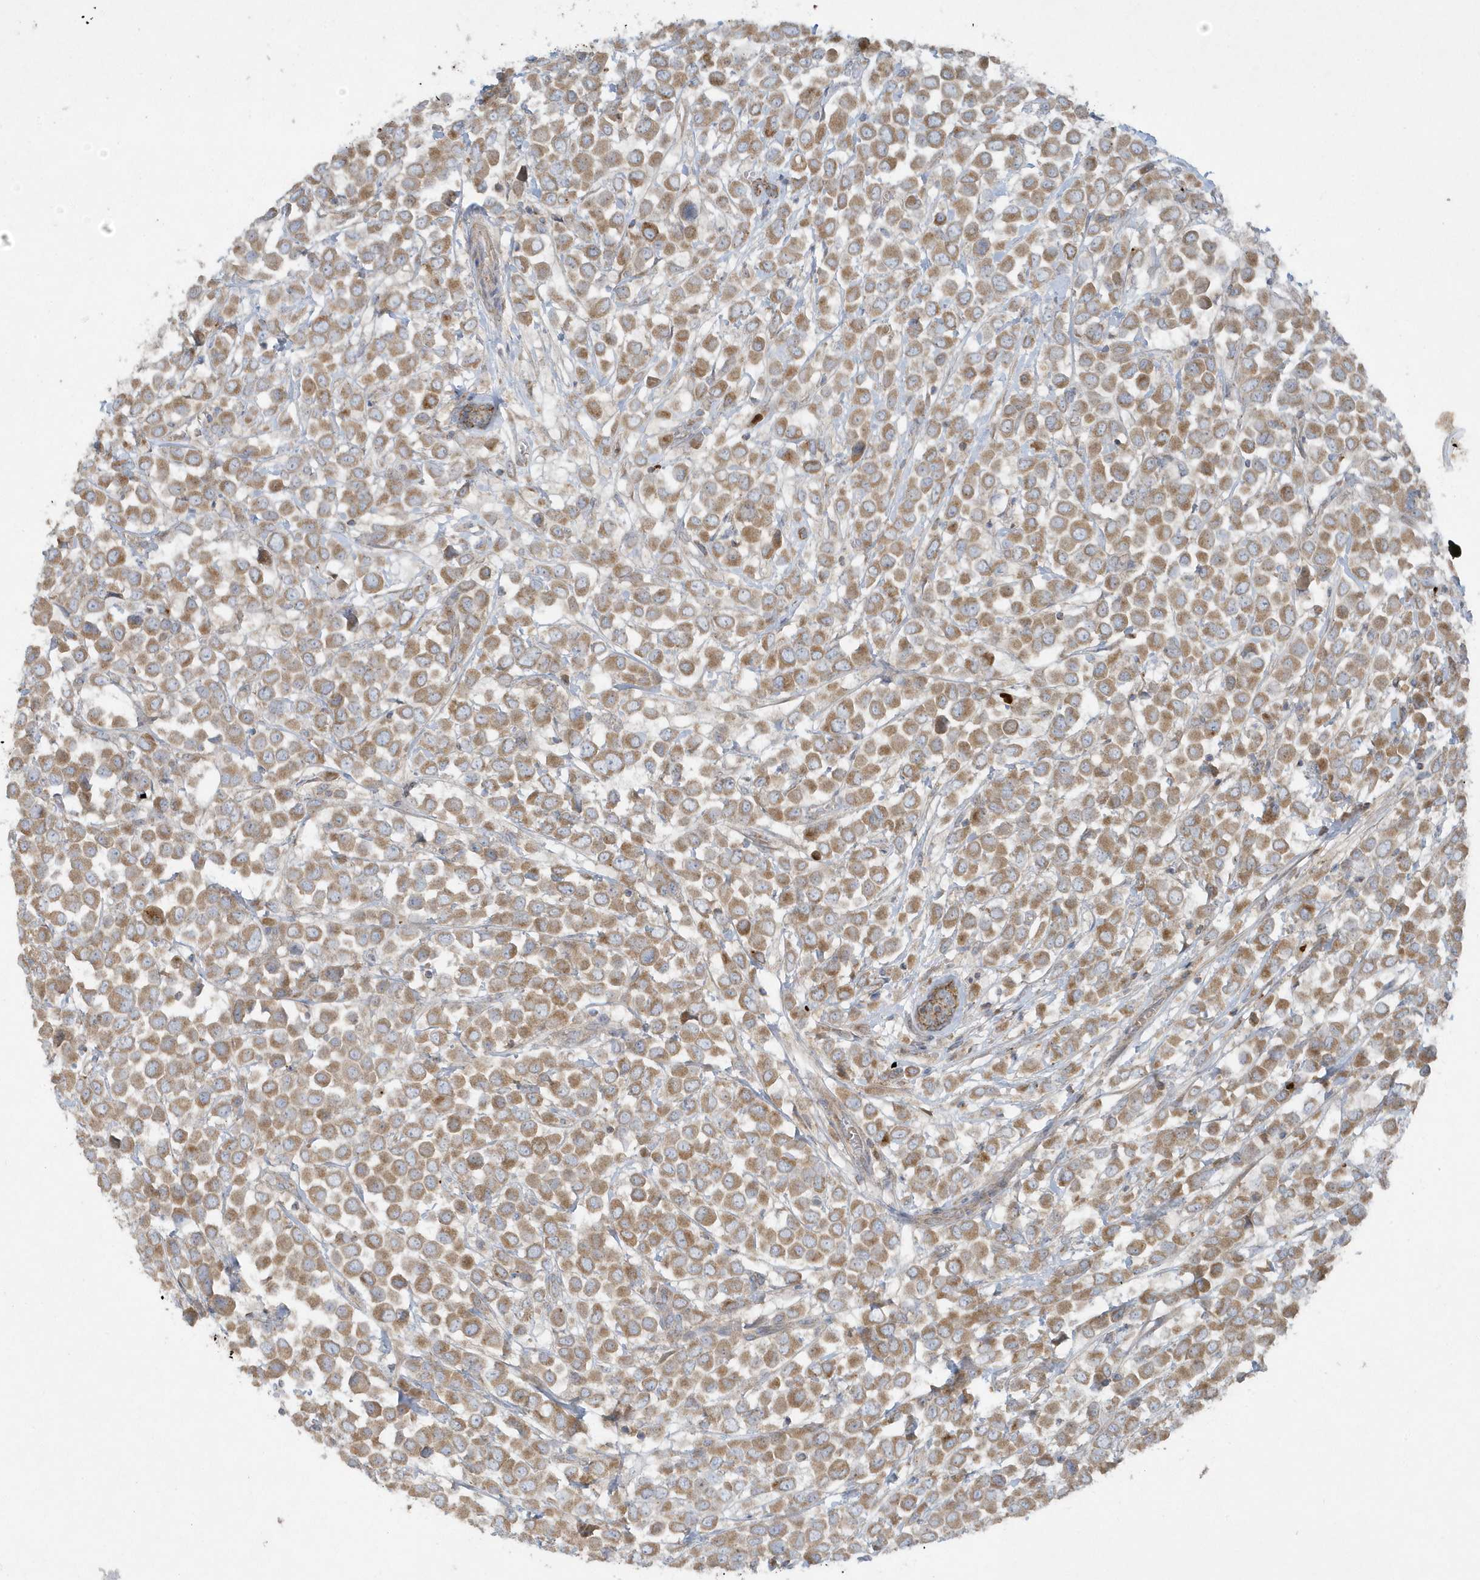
{"staining": {"intensity": "moderate", "quantity": ">75%", "location": "cytoplasmic/membranous"}, "tissue": "breast cancer", "cell_type": "Tumor cells", "image_type": "cancer", "snomed": [{"axis": "morphology", "description": "Duct carcinoma"}, {"axis": "topography", "description": "Breast"}], "caption": "Protein expression analysis of human intraductal carcinoma (breast) reveals moderate cytoplasmic/membranous expression in about >75% of tumor cells.", "gene": "SLC38A2", "patient": {"sex": "female", "age": 61}}